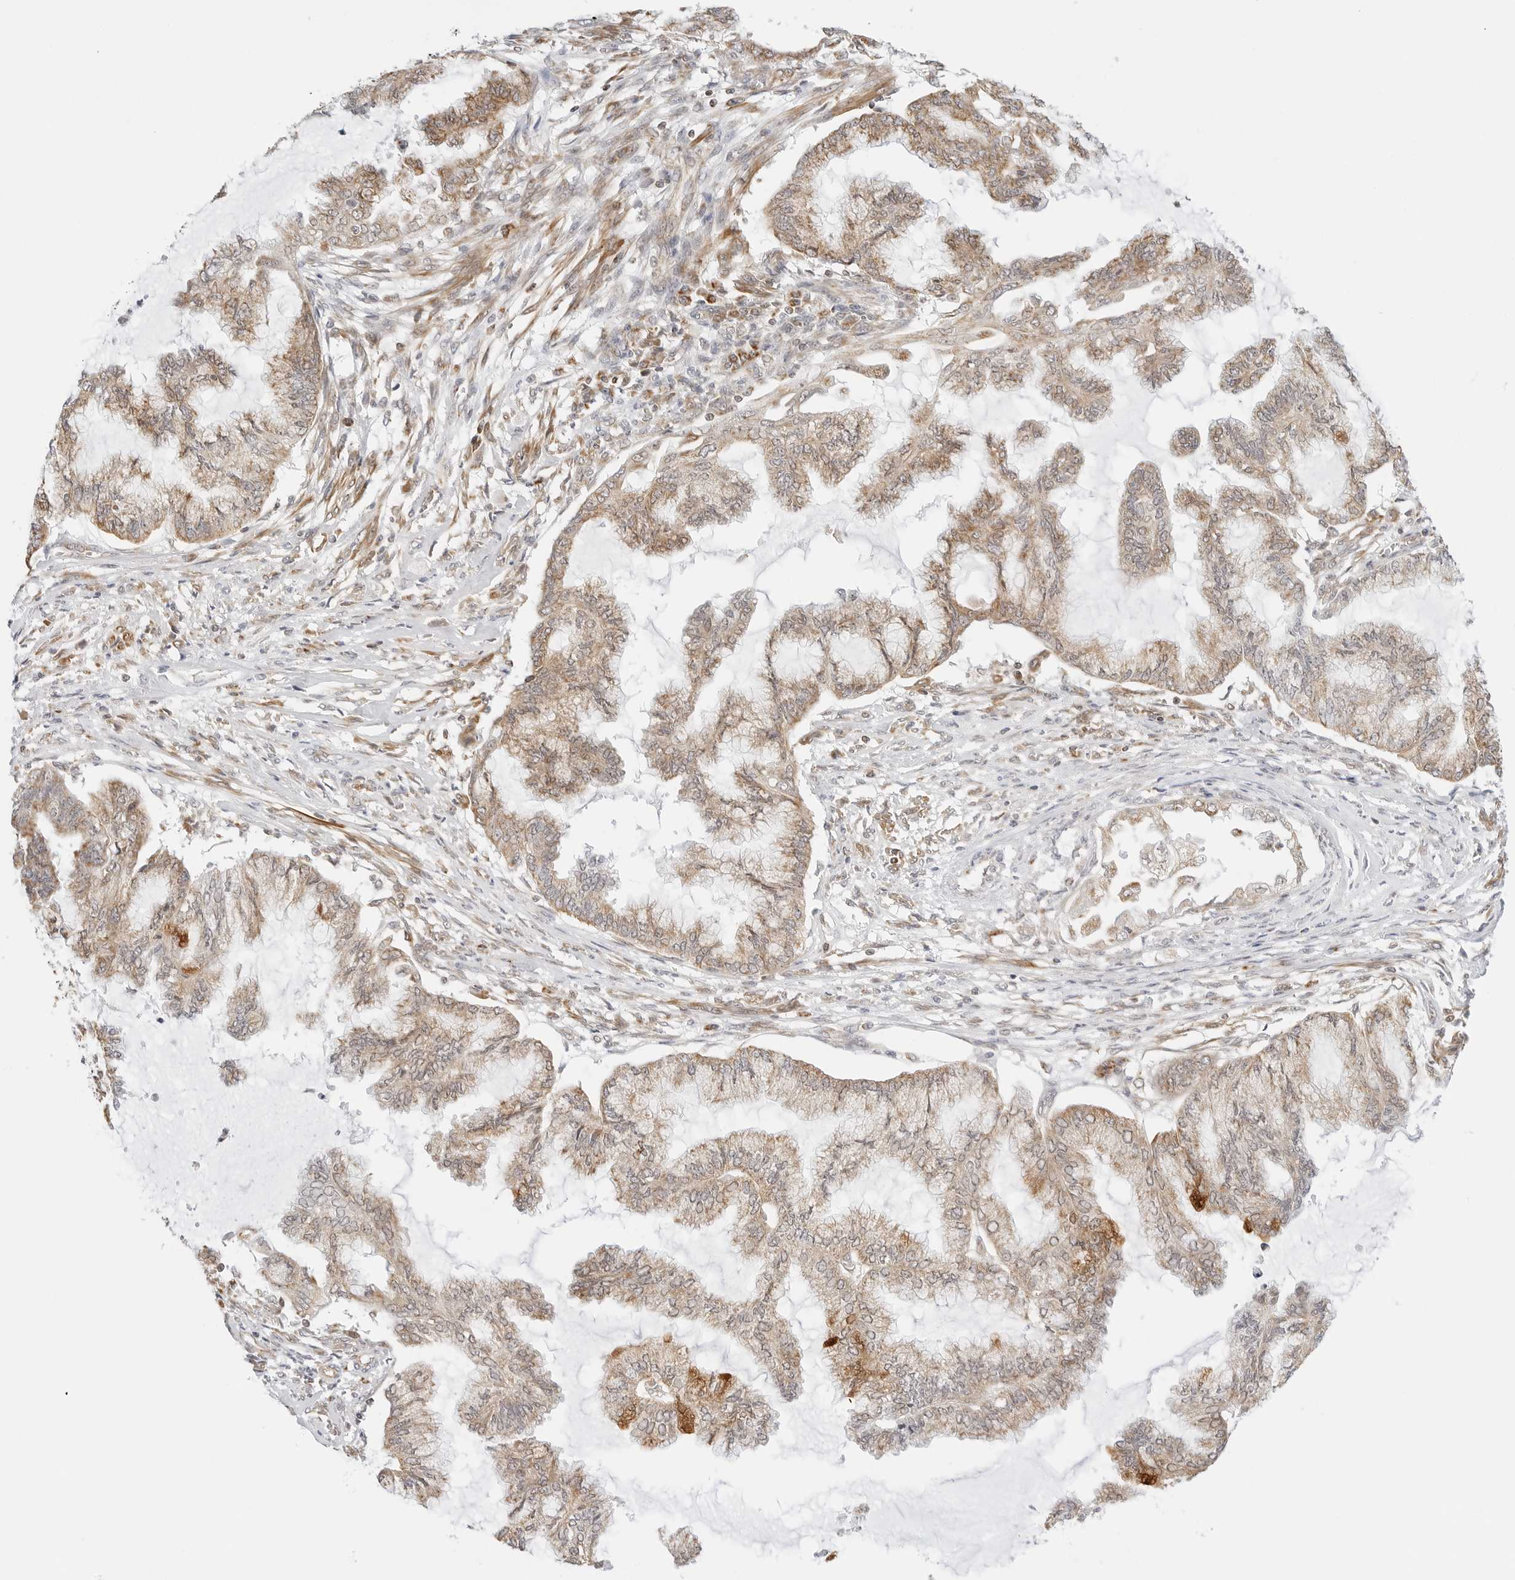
{"staining": {"intensity": "weak", "quantity": ">75%", "location": "cytoplasmic/membranous"}, "tissue": "endometrial cancer", "cell_type": "Tumor cells", "image_type": "cancer", "snomed": [{"axis": "morphology", "description": "Adenocarcinoma, NOS"}, {"axis": "topography", "description": "Endometrium"}], "caption": "The micrograph demonstrates immunohistochemical staining of endometrial cancer. There is weak cytoplasmic/membranous expression is seen in about >75% of tumor cells. (DAB IHC, brown staining for protein, blue staining for nuclei).", "gene": "GORAB", "patient": {"sex": "female", "age": 86}}